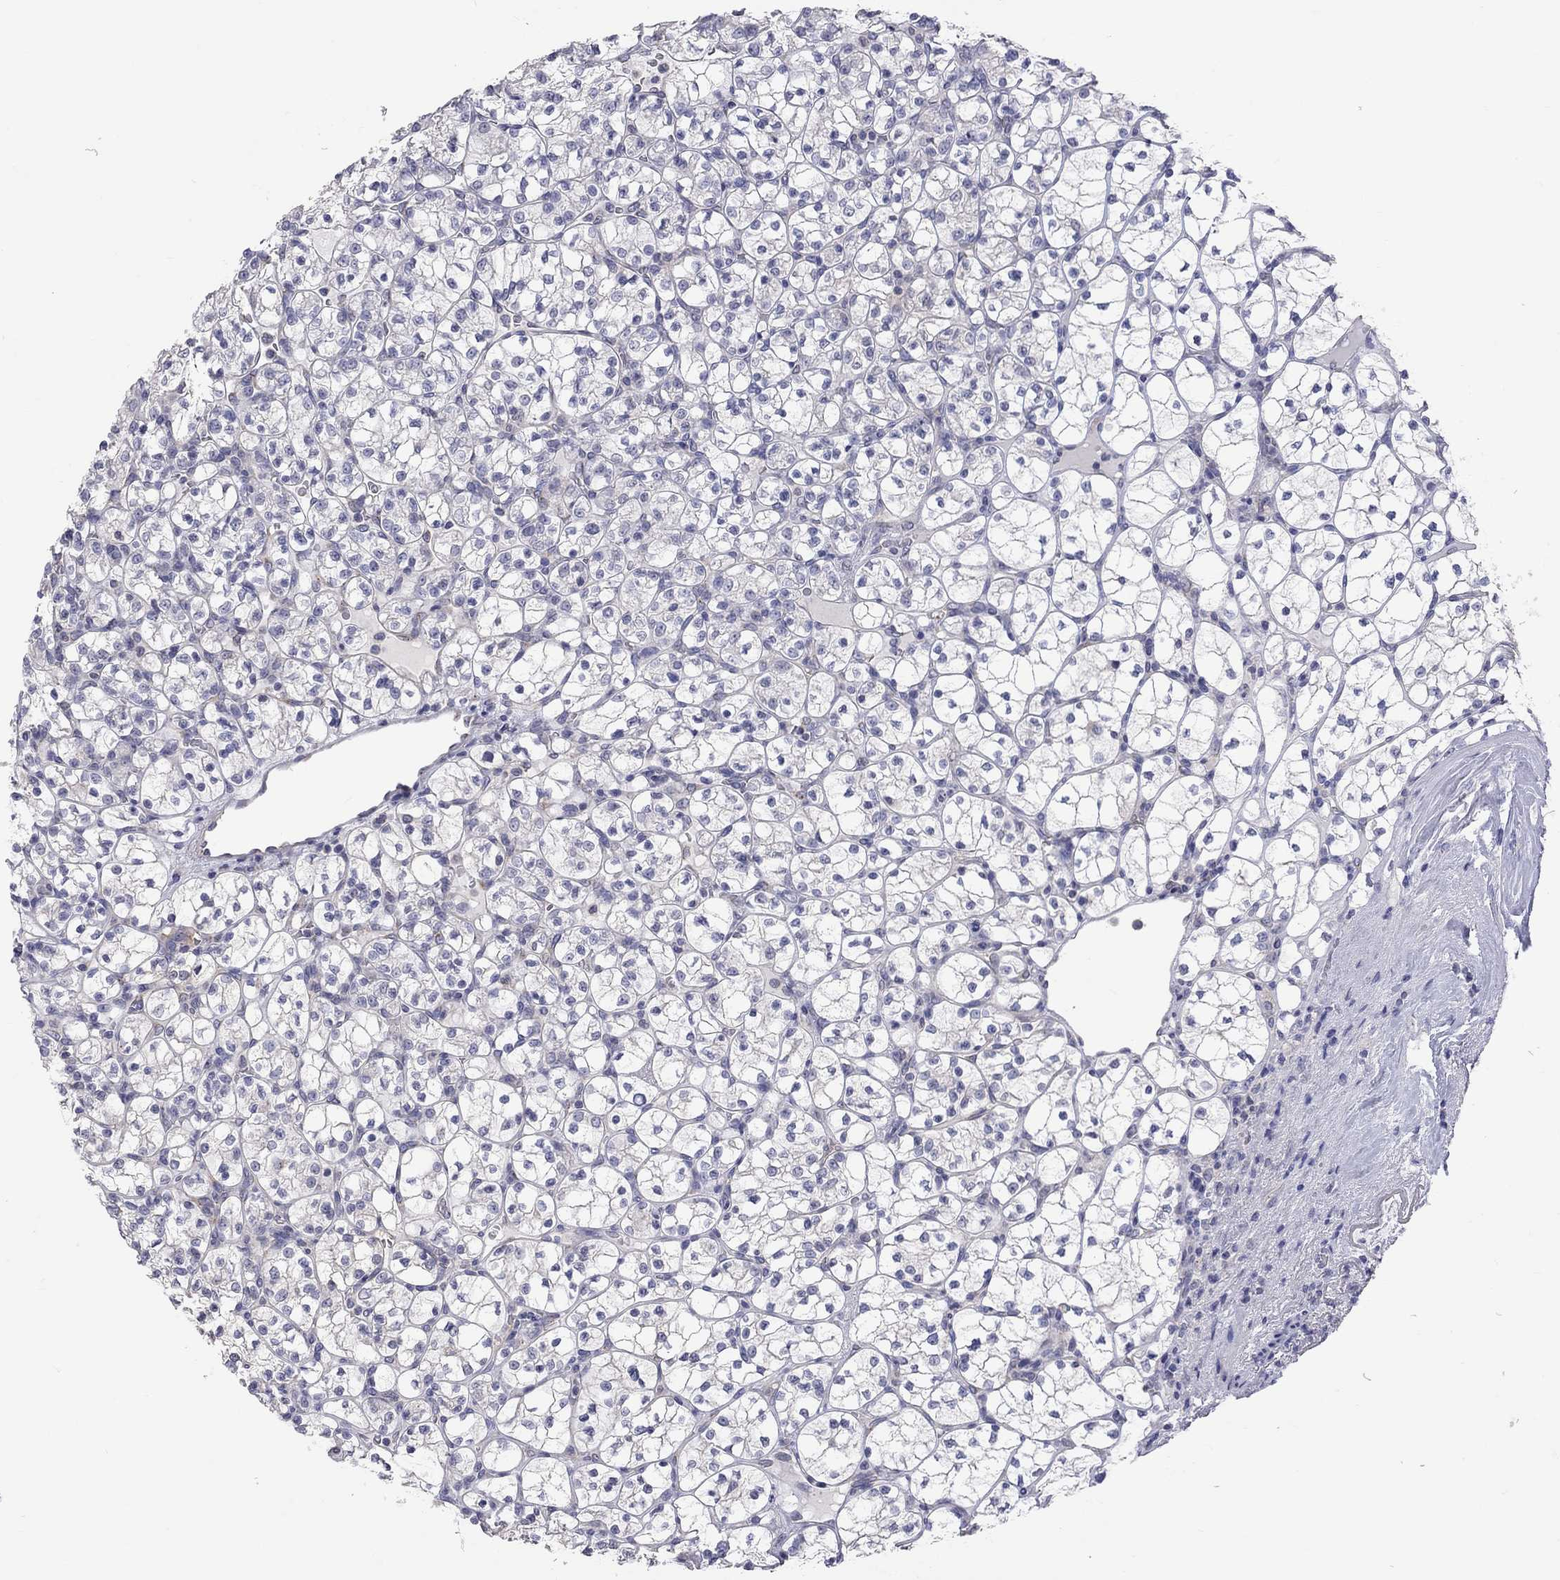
{"staining": {"intensity": "negative", "quantity": "none", "location": "none"}, "tissue": "renal cancer", "cell_type": "Tumor cells", "image_type": "cancer", "snomed": [{"axis": "morphology", "description": "Adenocarcinoma, NOS"}, {"axis": "topography", "description": "Kidney"}], "caption": "Human renal cancer stained for a protein using immunohistochemistry (IHC) exhibits no staining in tumor cells.", "gene": "OPRK1", "patient": {"sex": "female", "age": 89}}